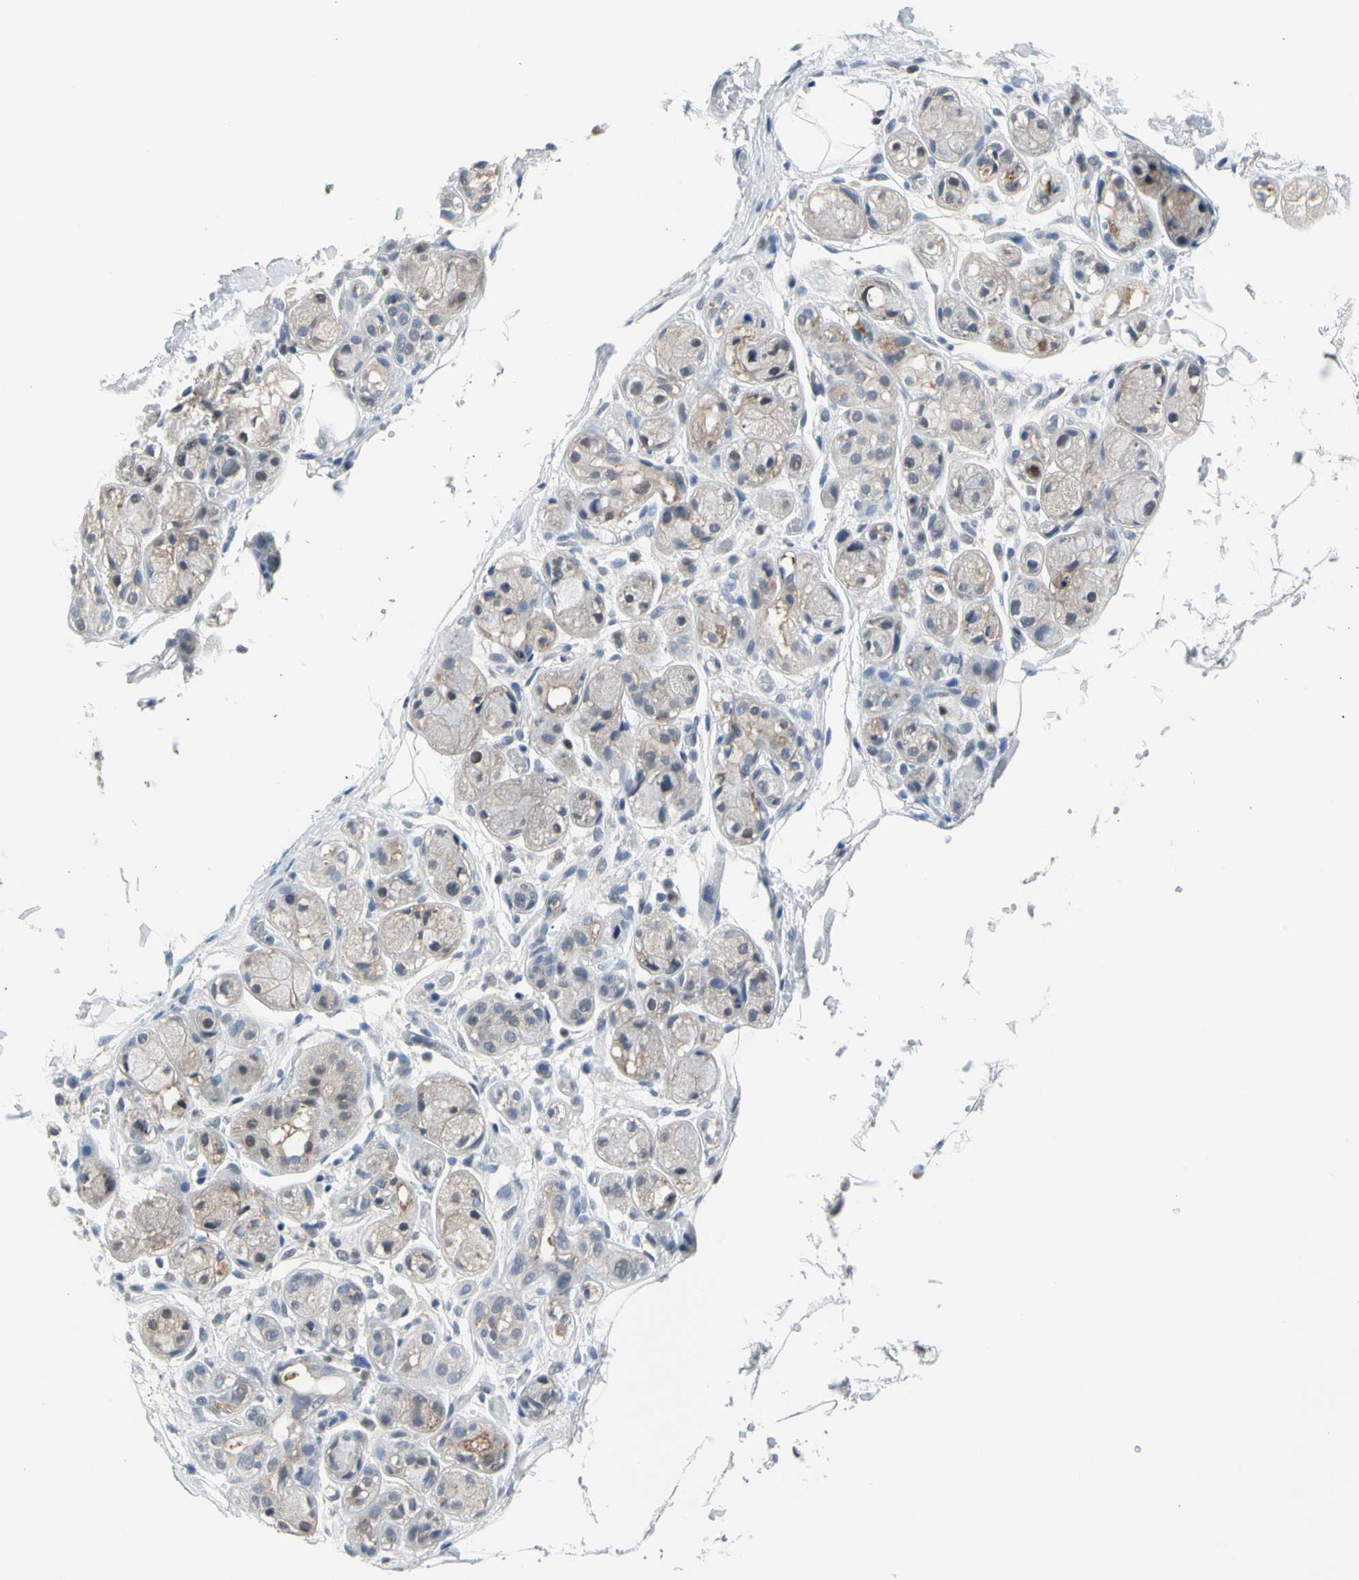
{"staining": {"intensity": "negative", "quantity": "none", "location": "none"}, "tissue": "adipose tissue", "cell_type": "Adipocytes", "image_type": "normal", "snomed": [{"axis": "morphology", "description": "Normal tissue, NOS"}, {"axis": "morphology", "description": "Inflammation, NOS"}, {"axis": "topography", "description": "Vascular tissue"}, {"axis": "topography", "description": "Salivary gland"}], "caption": "IHC photomicrograph of normal adipose tissue: adipose tissue stained with DAB reveals no significant protein staining in adipocytes. The staining is performed using DAB (3,3'-diaminobenzidine) brown chromogen with nuclei counter-stained in using hematoxylin.", "gene": "ENSG00000256646", "patient": {"sex": "female", "age": 75}}